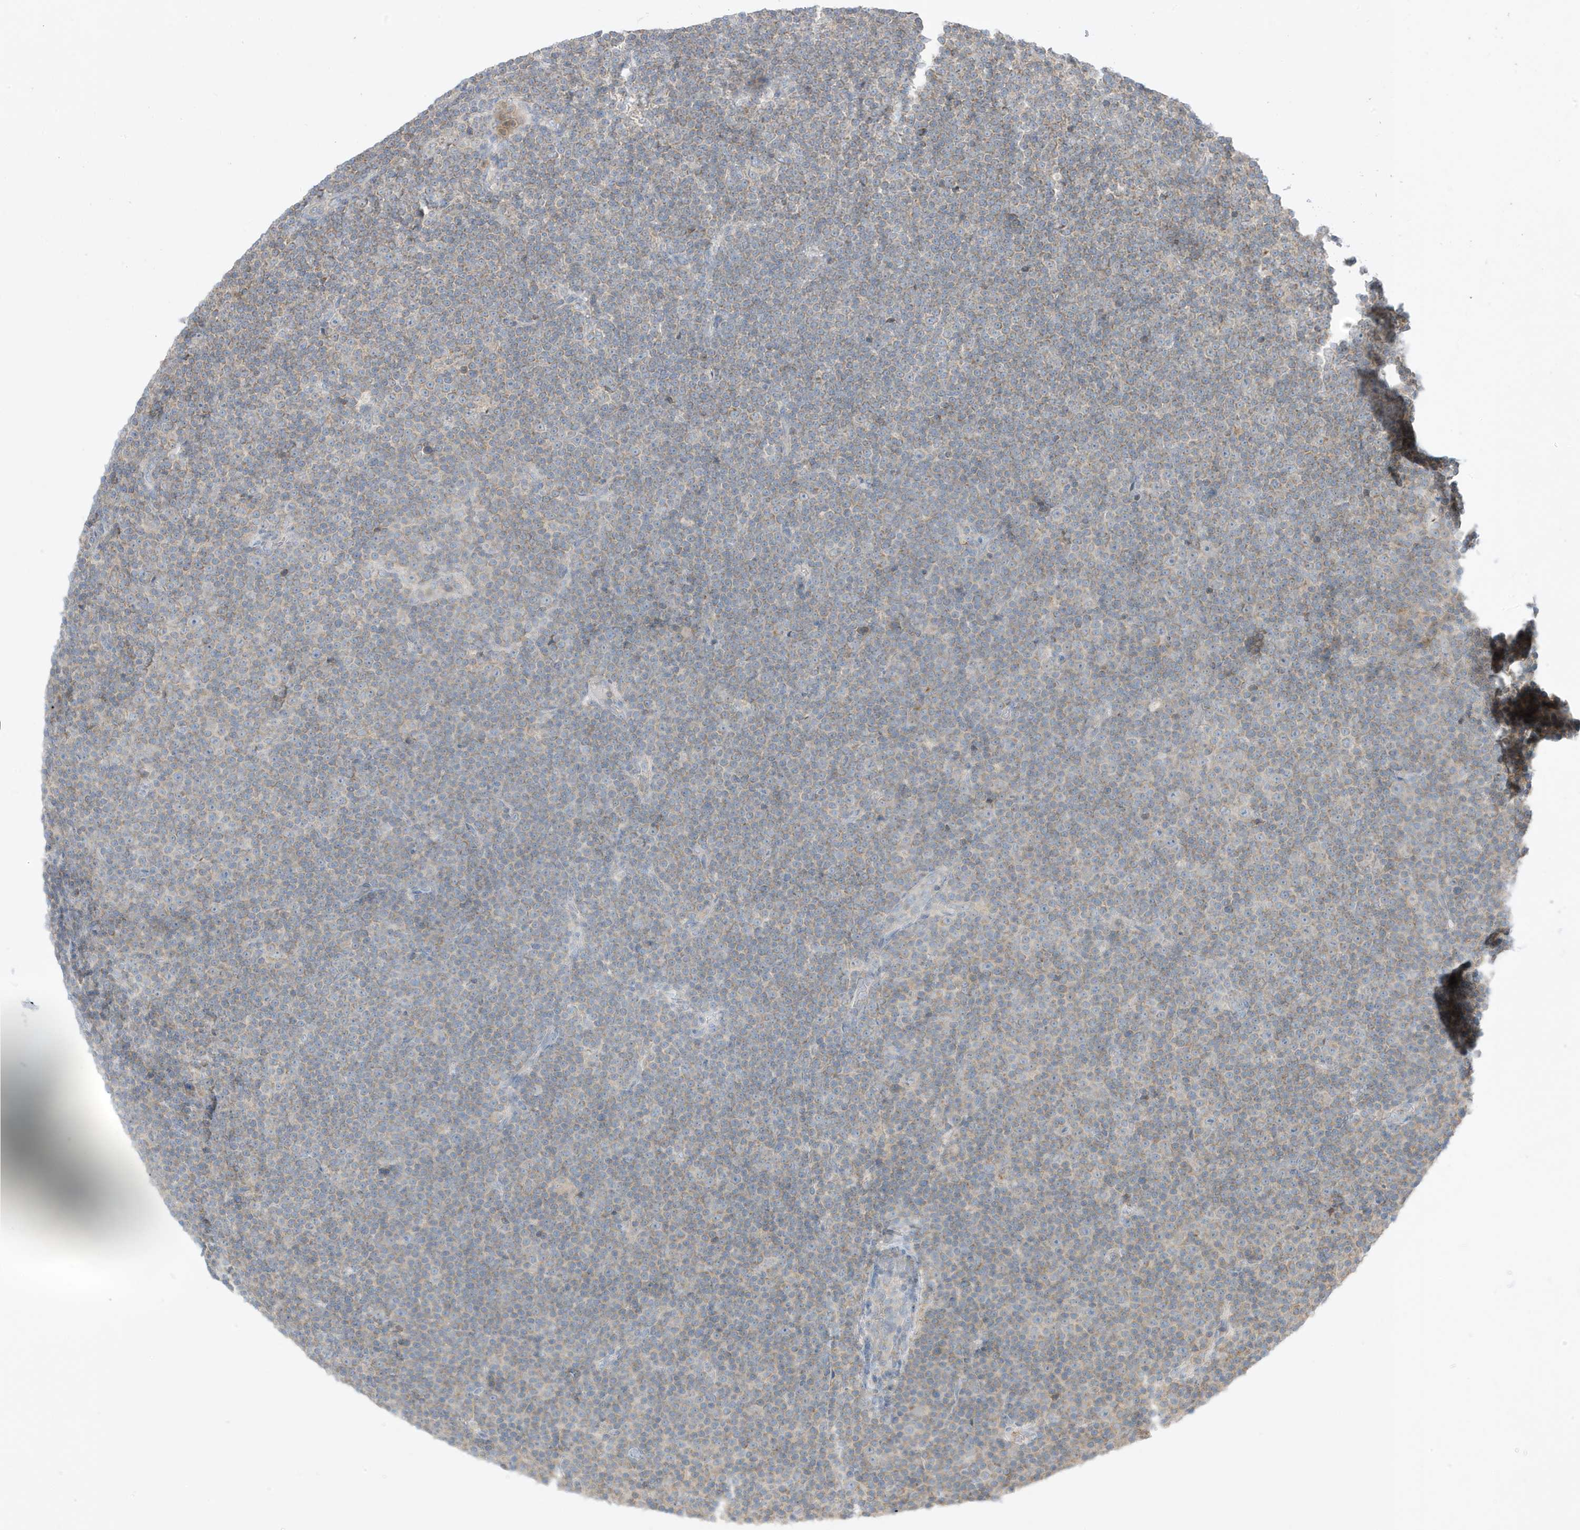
{"staining": {"intensity": "weak", "quantity": "25%-75%", "location": "cytoplasmic/membranous"}, "tissue": "lymphoma", "cell_type": "Tumor cells", "image_type": "cancer", "snomed": [{"axis": "morphology", "description": "Malignant lymphoma, non-Hodgkin's type, Low grade"}, {"axis": "topography", "description": "Lymph node"}], "caption": "This image reveals lymphoma stained with immunohistochemistry to label a protein in brown. The cytoplasmic/membranous of tumor cells show weak positivity for the protein. Nuclei are counter-stained blue.", "gene": "NPPC", "patient": {"sex": "female", "age": 67}}